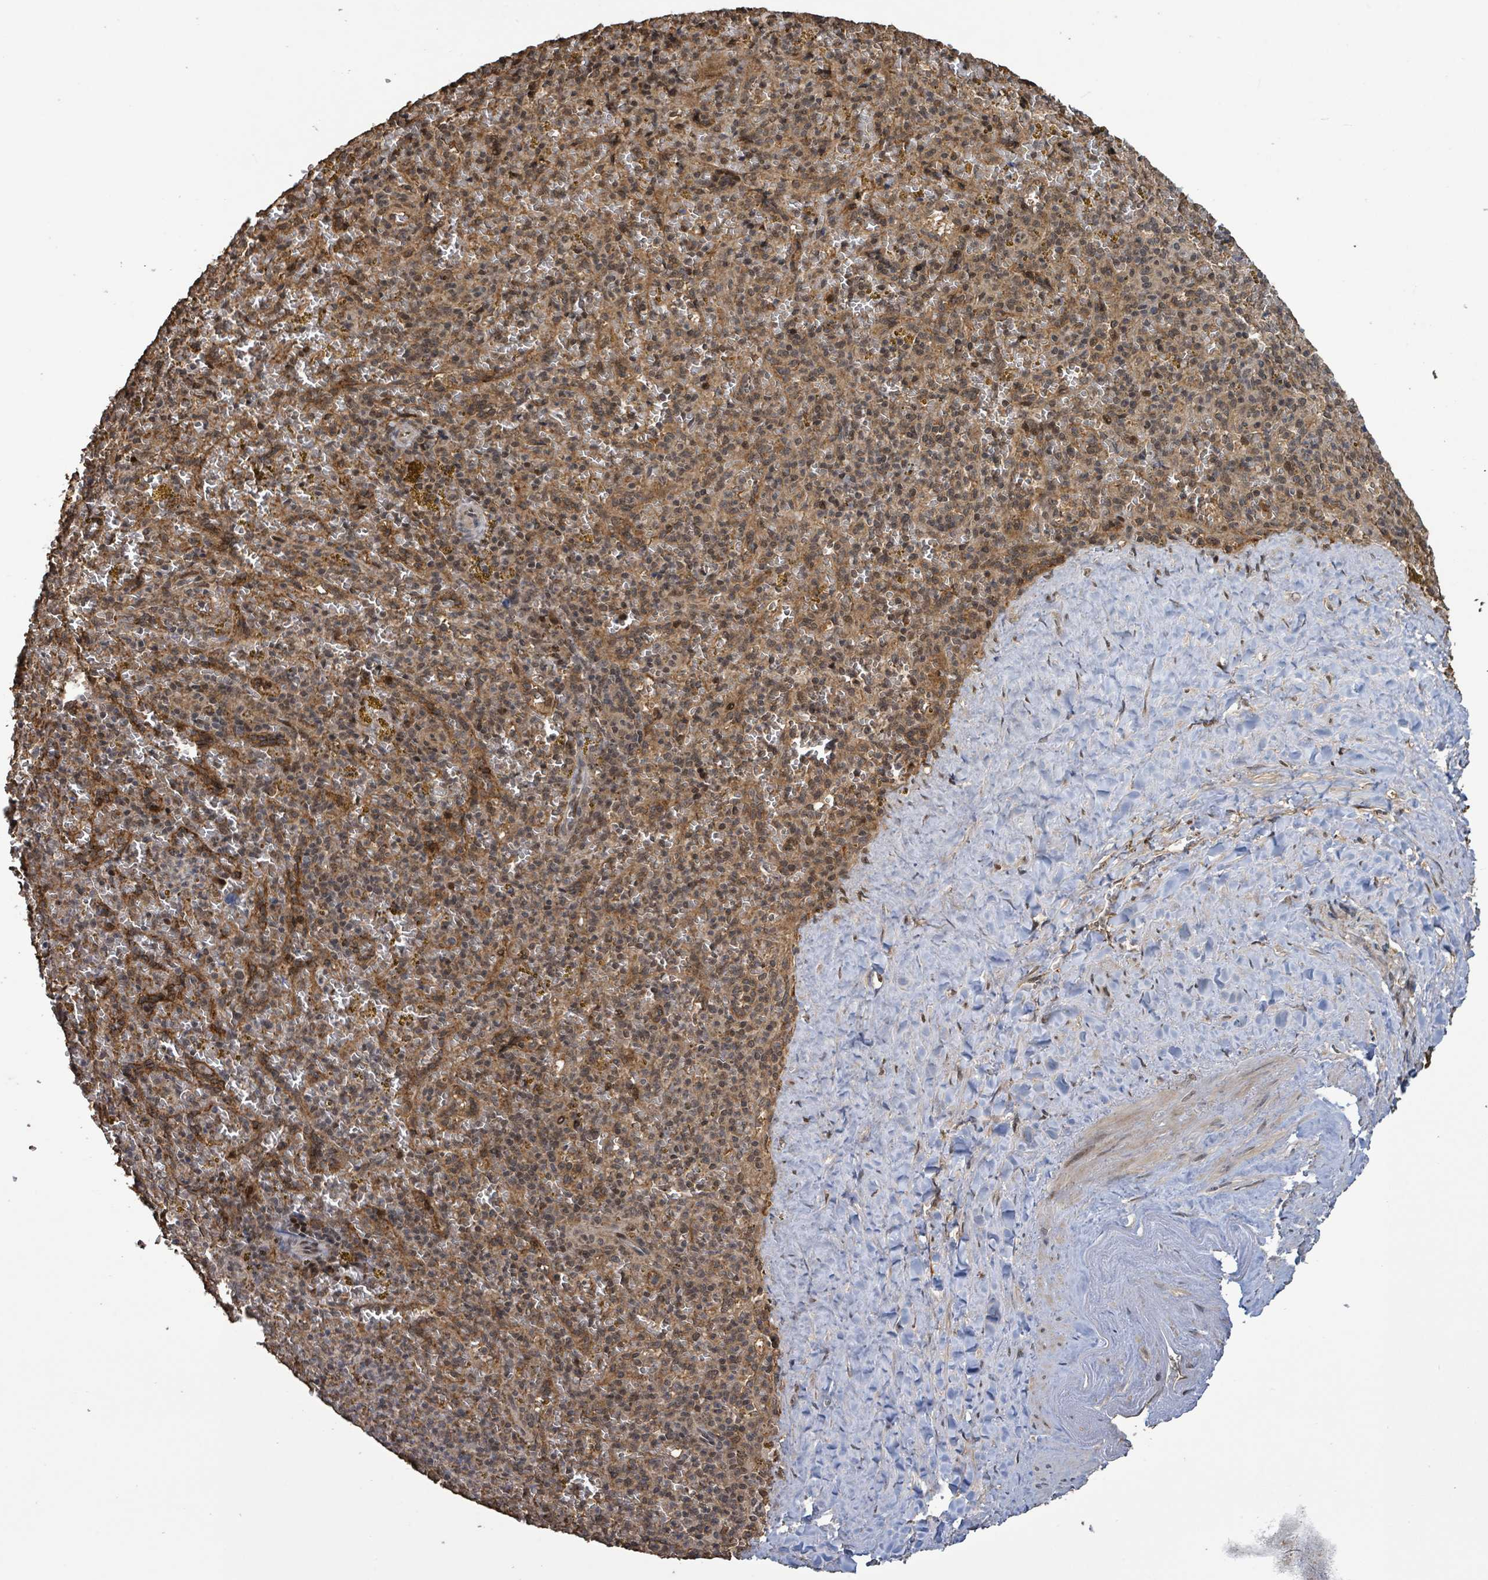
{"staining": {"intensity": "weak", "quantity": "25%-75%", "location": "cytoplasmic/membranous"}, "tissue": "spleen", "cell_type": "Cells in red pulp", "image_type": "normal", "snomed": [{"axis": "morphology", "description": "Normal tissue, NOS"}, {"axis": "topography", "description": "Spleen"}], "caption": "An IHC histopathology image of benign tissue is shown. Protein staining in brown labels weak cytoplasmic/membranous positivity in spleen within cells in red pulp. (IHC, brightfield microscopy, high magnification).", "gene": "FBXO6", "patient": {"sex": "male", "age": 57}}